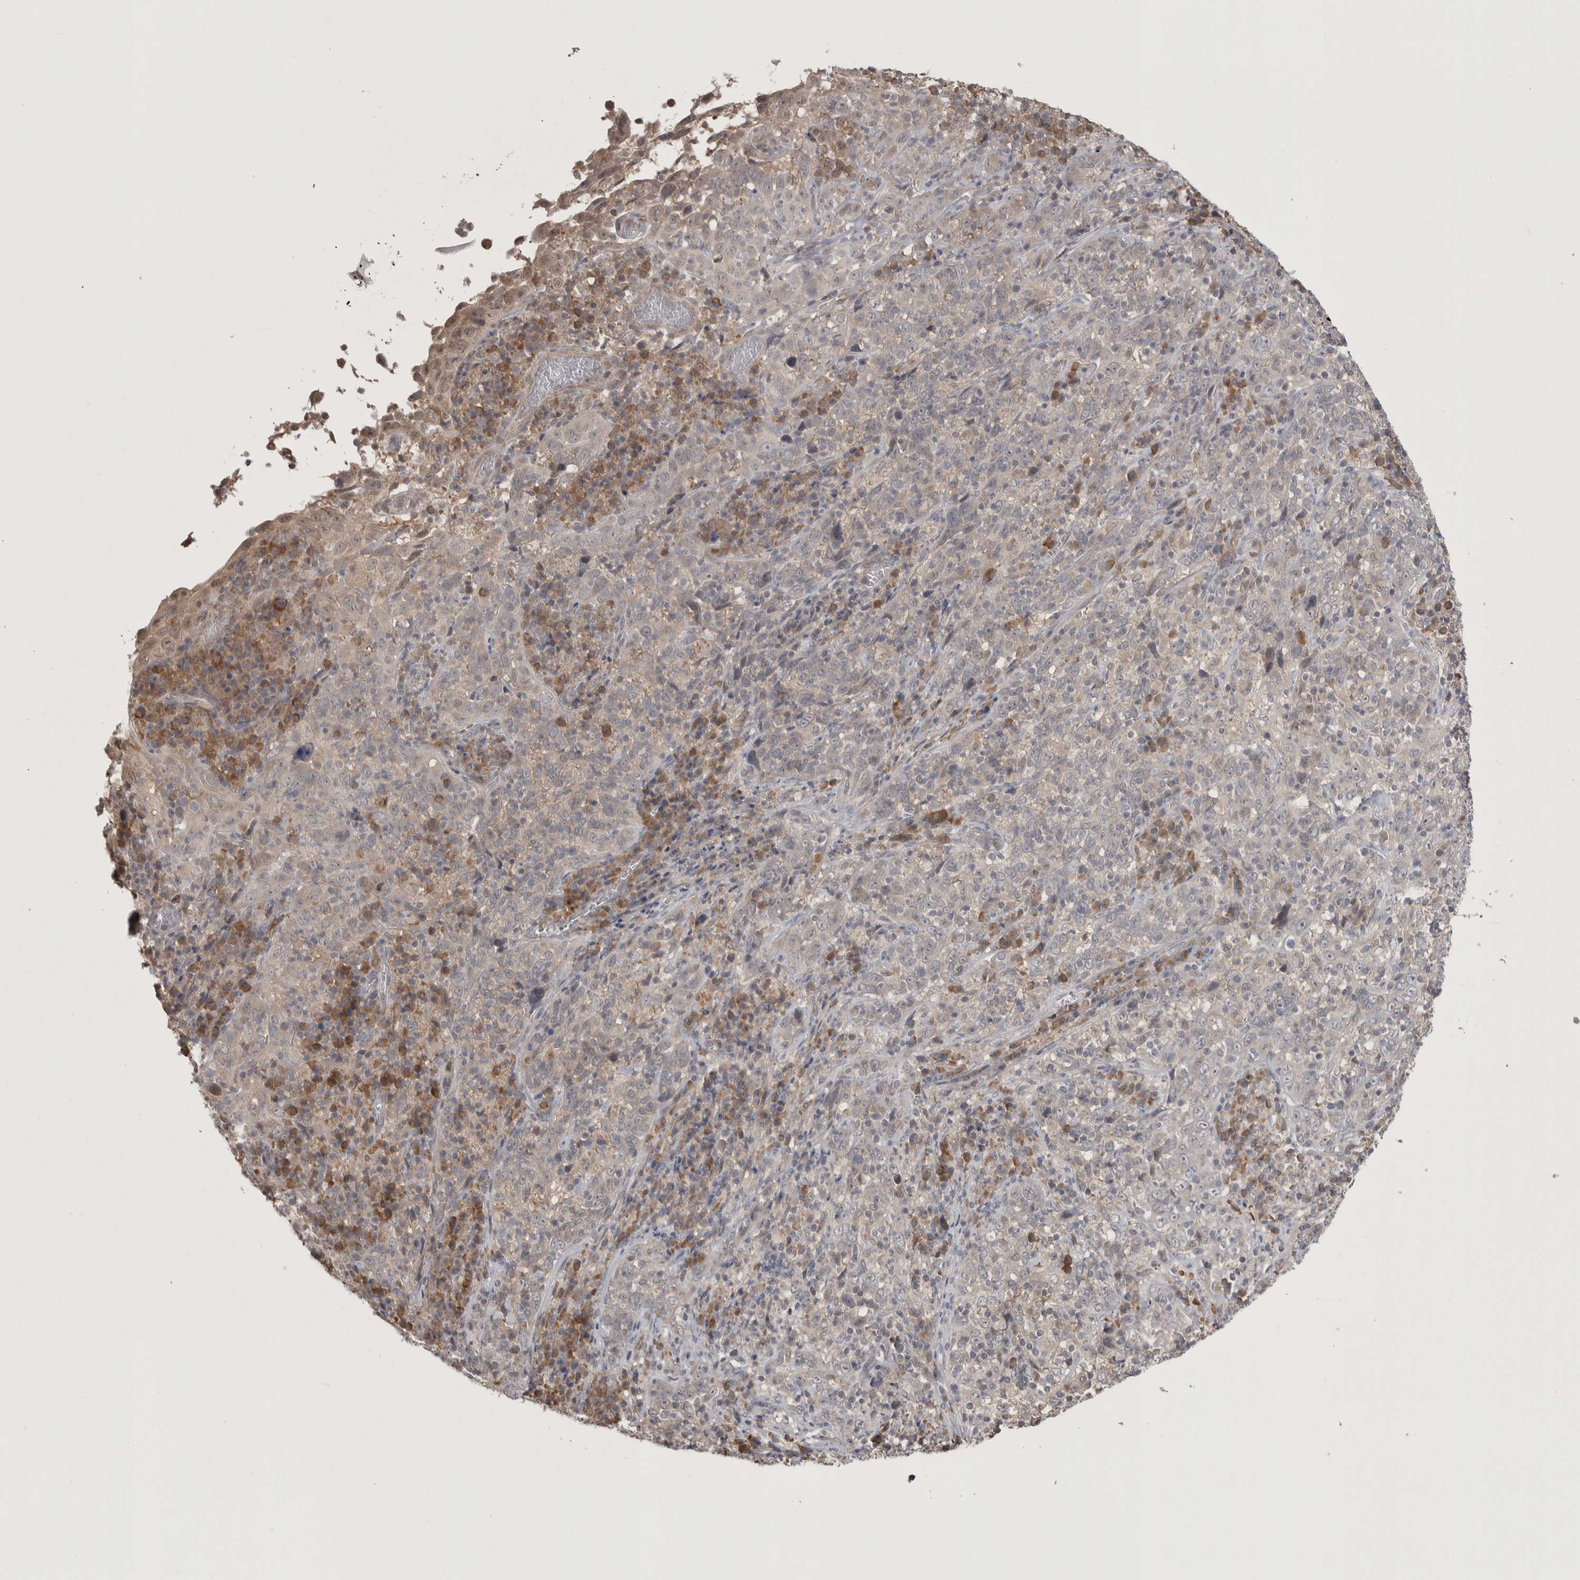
{"staining": {"intensity": "weak", "quantity": "<25%", "location": "cytoplasmic/membranous"}, "tissue": "cervical cancer", "cell_type": "Tumor cells", "image_type": "cancer", "snomed": [{"axis": "morphology", "description": "Squamous cell carcinoma, NOS"}, {"axis": "topography", "description": "Cervix"}], "caption": "Immunohistochemistry micrograph of cervical cancer stained for a protein (brown), which demonstrates no positivity in tumor cells.", "gene": "CUL2", "patient": {"sex": "female", "age": 46}}